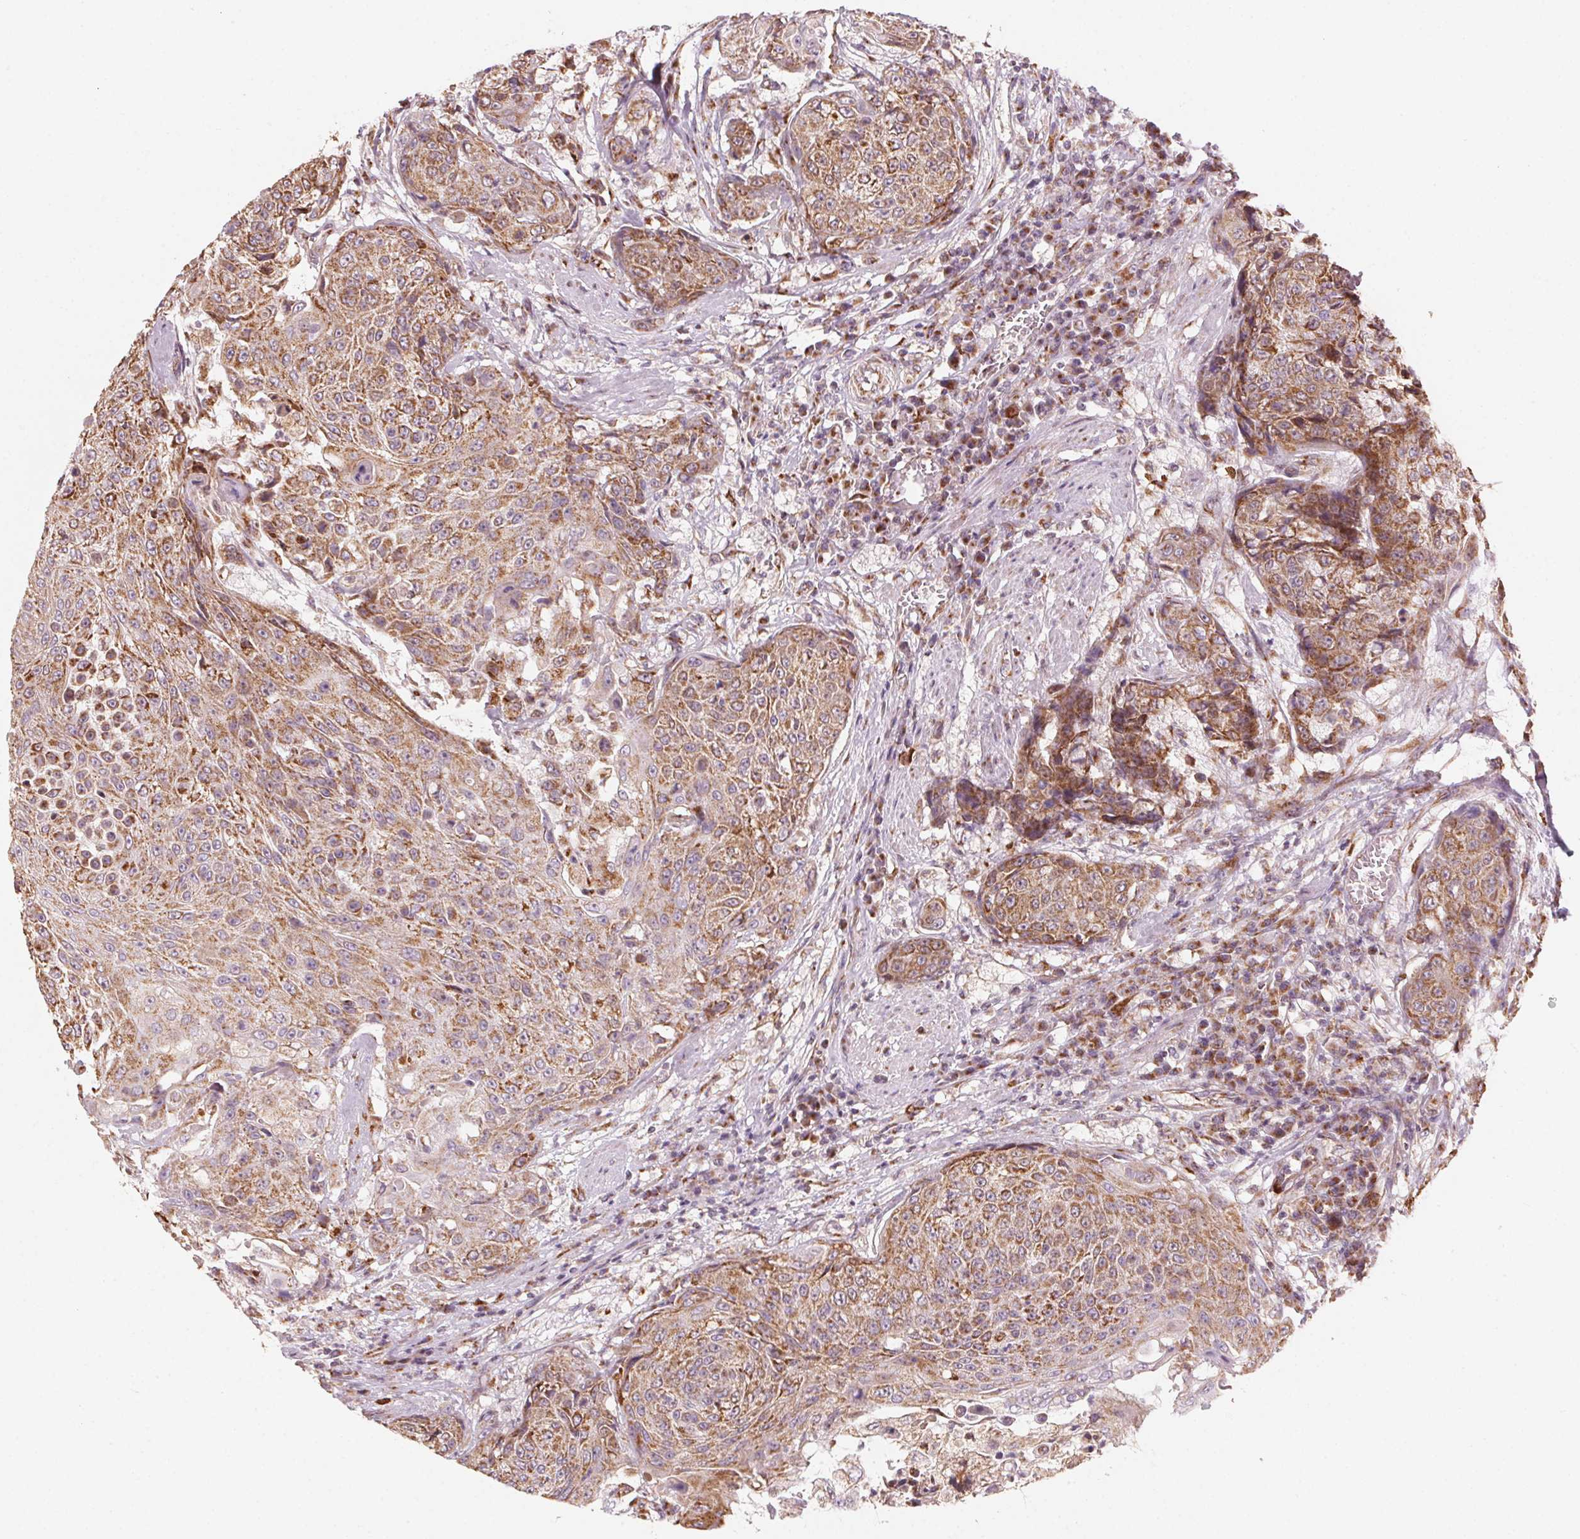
{"staining": {"intensity": "moderate", "quantity": ">75%", "location": "cytoplasmic/membranous"}, "tissue": "urothelial cancer", "cell_type": "Tumor cells", "image_type": "cancer", "snomed": [{"axis": "morphology", "description": "Urothelial carcinoma, High grade"}, {"axis": "topography", "description": "Urinary bladder"}], "caption": "A high-resolution micrograph shows immunohistochemistry staining of high-grade urothelial carcinoma, which shows moderate cytoplasmic/membranous expression in approximately >75% of tumor cells.", "gene": "TOMM70", "patient": {"sex": "female", "age": 63}}